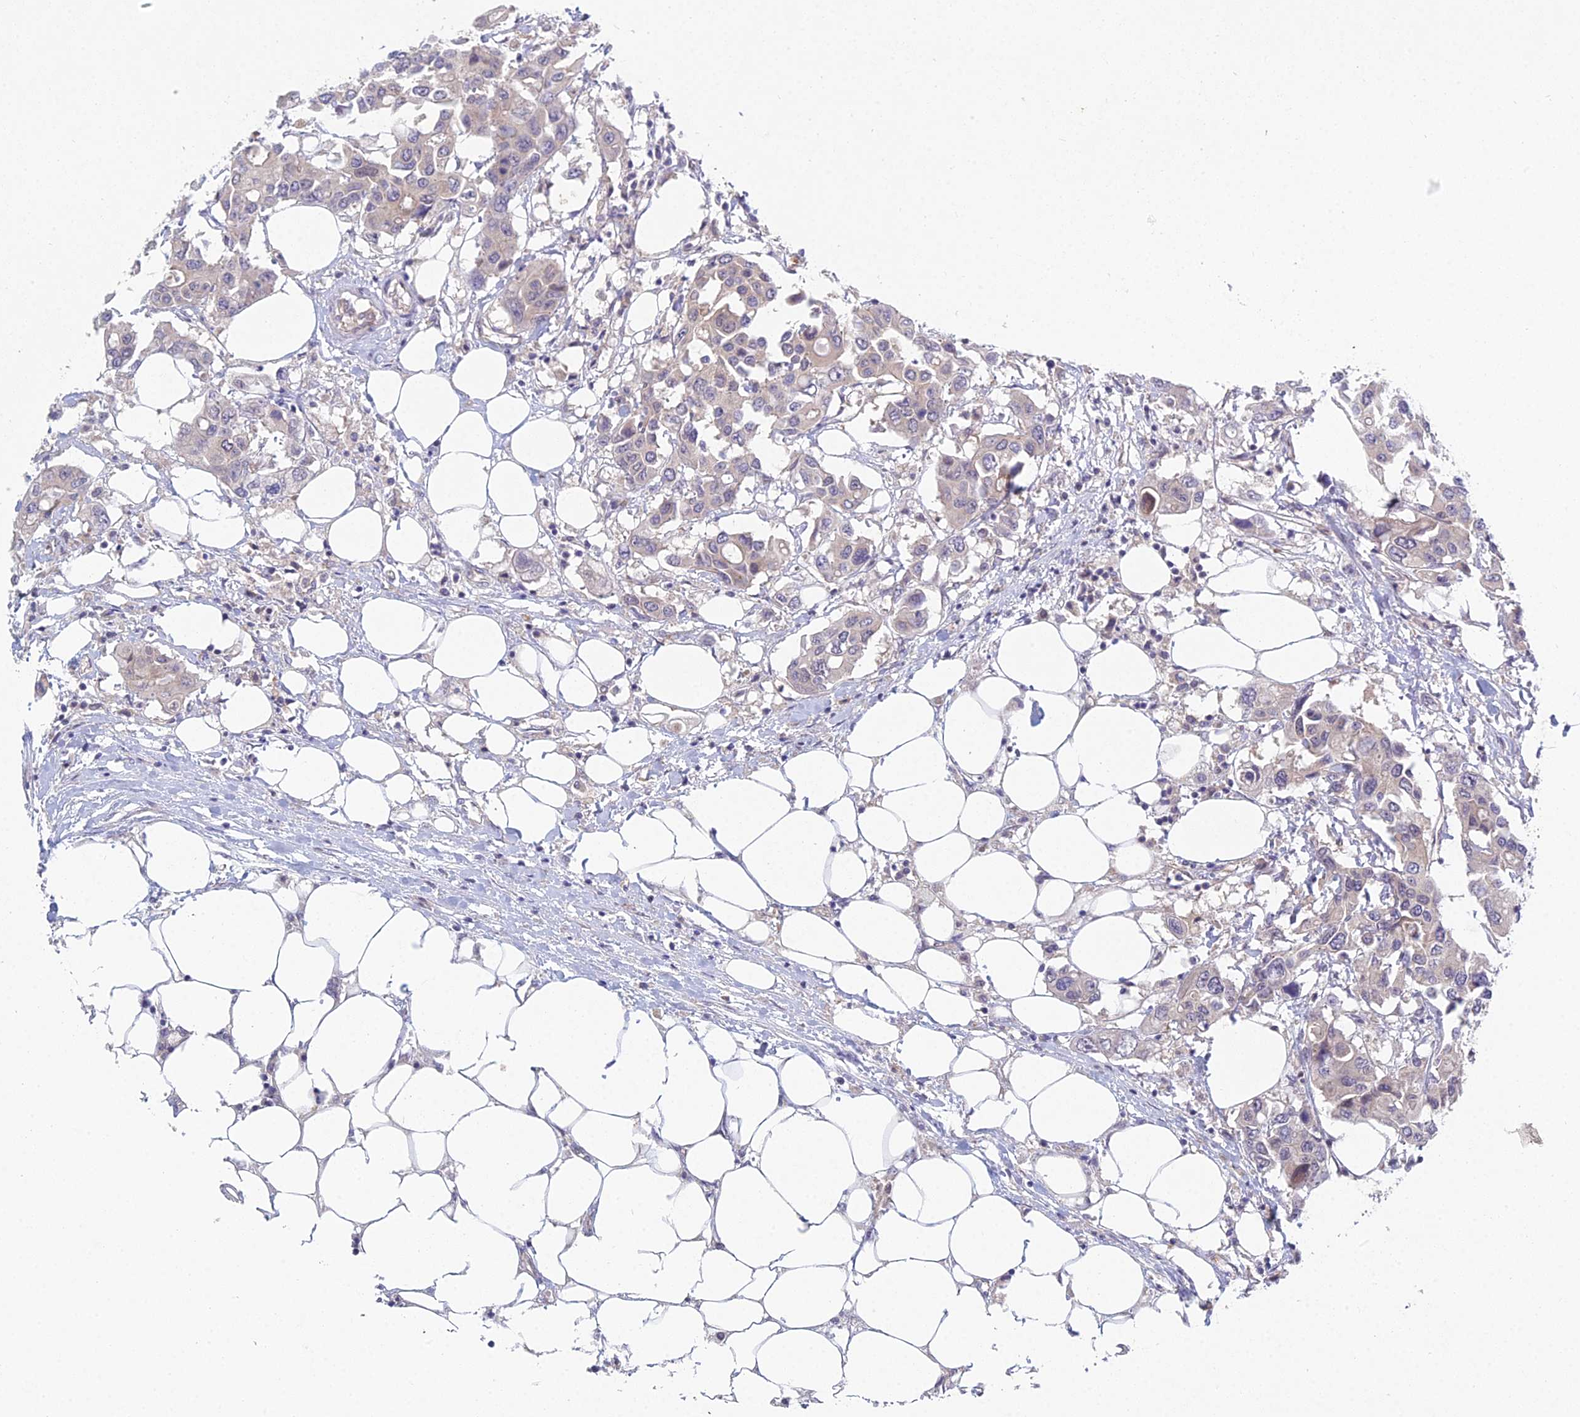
{"staining": {"intensity": "negative", "quantity": "none", "location": "none"}, "tissue": "colorectal cancer", "cell_type": "Tumor cells", "image_type": "cancer", "snomed": [{"axis": "morphology", "description": "Adenocarcinoma, NOS"}, {"axis": "topography", "description": "Colon"}], "caption": "This is an immunohistochemistry photomicrograph of human adenocarcinoma (colorectal). There is no positivity in tumor cells.", "gene": "METTL26", "patient": {"sex": "male", "age": 77}}